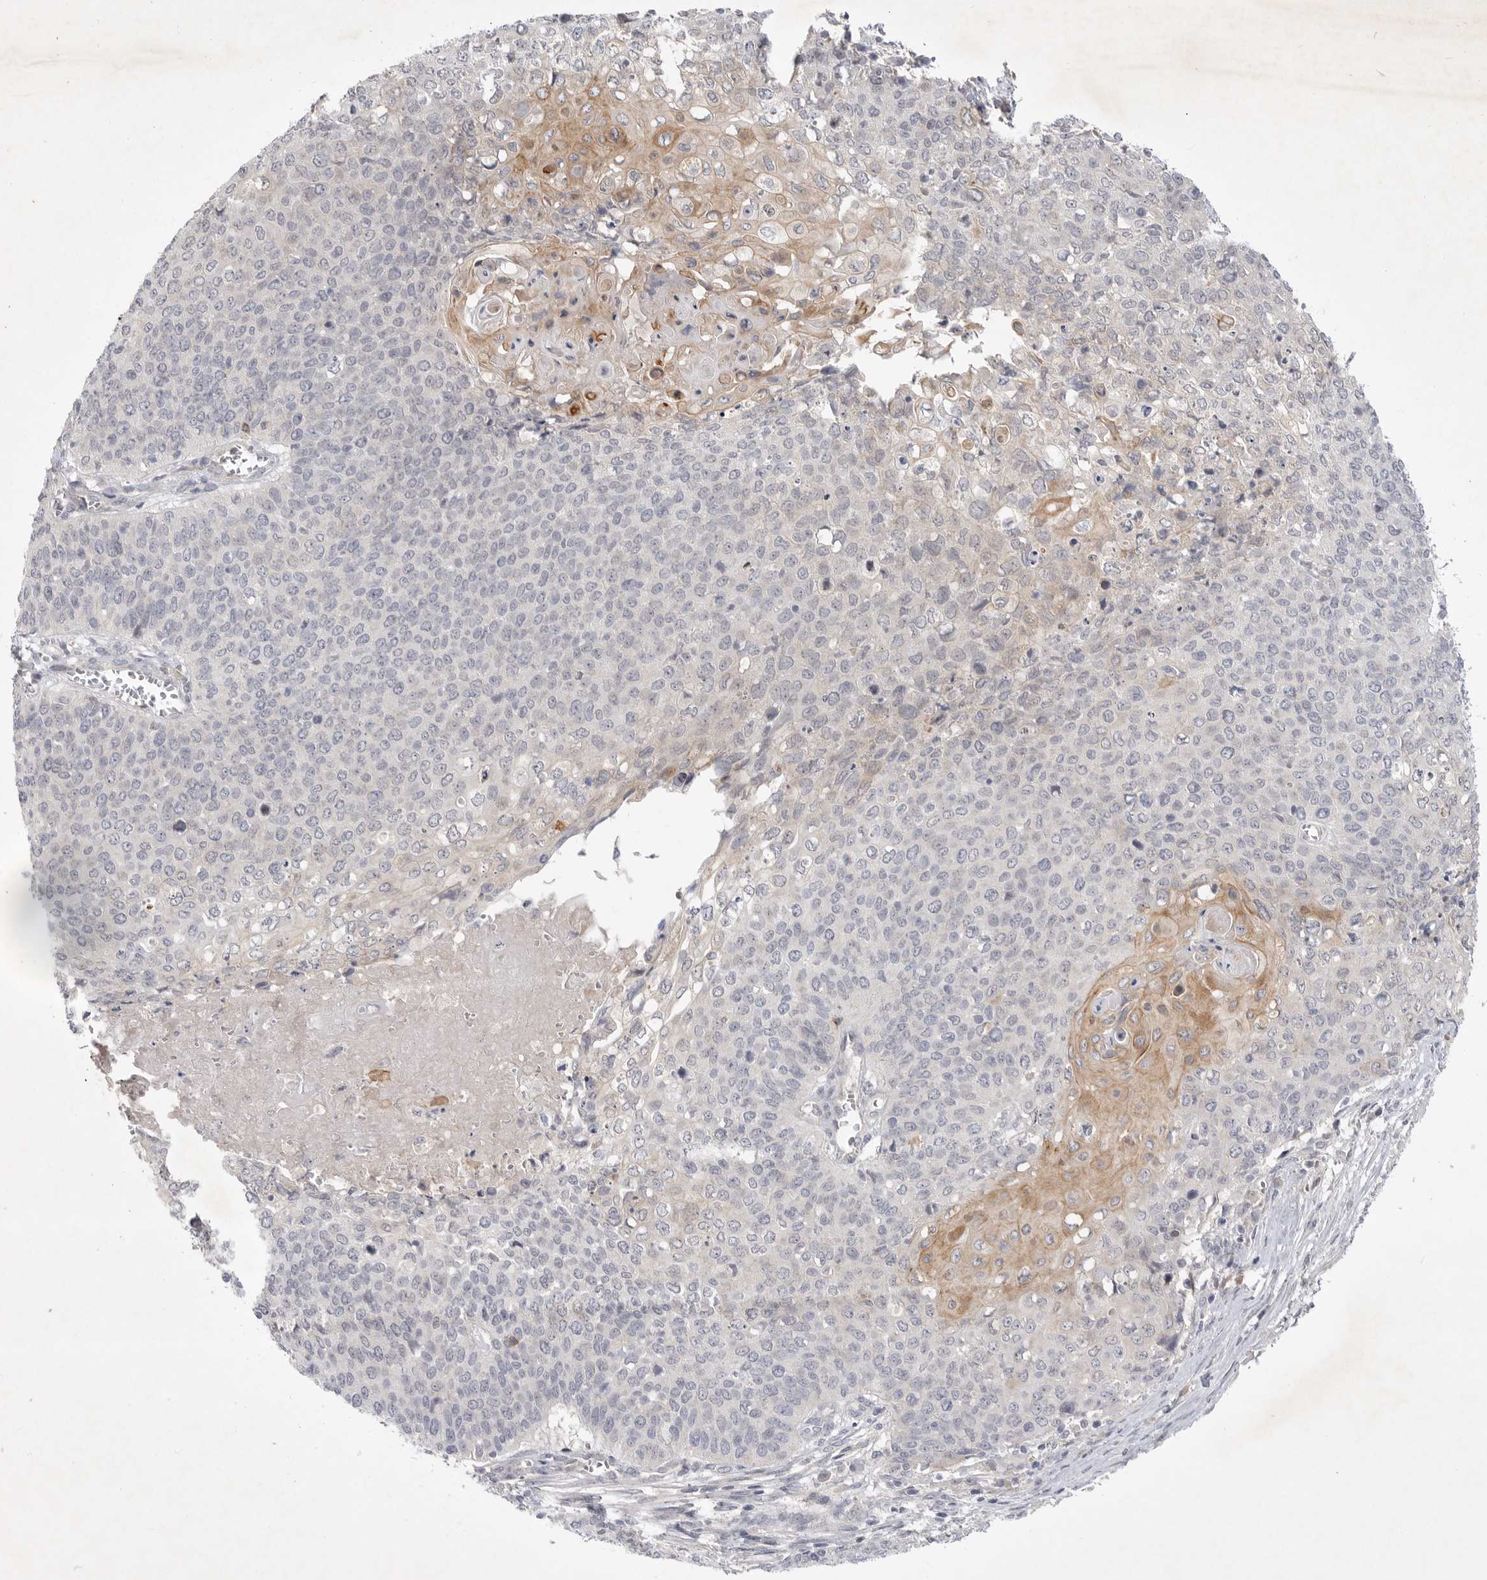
{"staining": {"intensity": "moderate", "quantity": "<25%", "location": "cytoplasmic/membranous"}, "tissue": "cervical cancer", "cell_type": "Tumor cells", "image_type": "cancer", "snomed": [{"axis": "morphology", "description": "Squamous cell carcinoma, NOS"}, {"axis": "topography", "description": "Cervix"}], "caption": "Human cervical cancer stained for a protein (brown) shows moderate cytoplasmic/membranous positive staining in approximately <25% of tumor cells.", "gene": "ITGAD", "patient": {"sex": "female", "age": 39}}